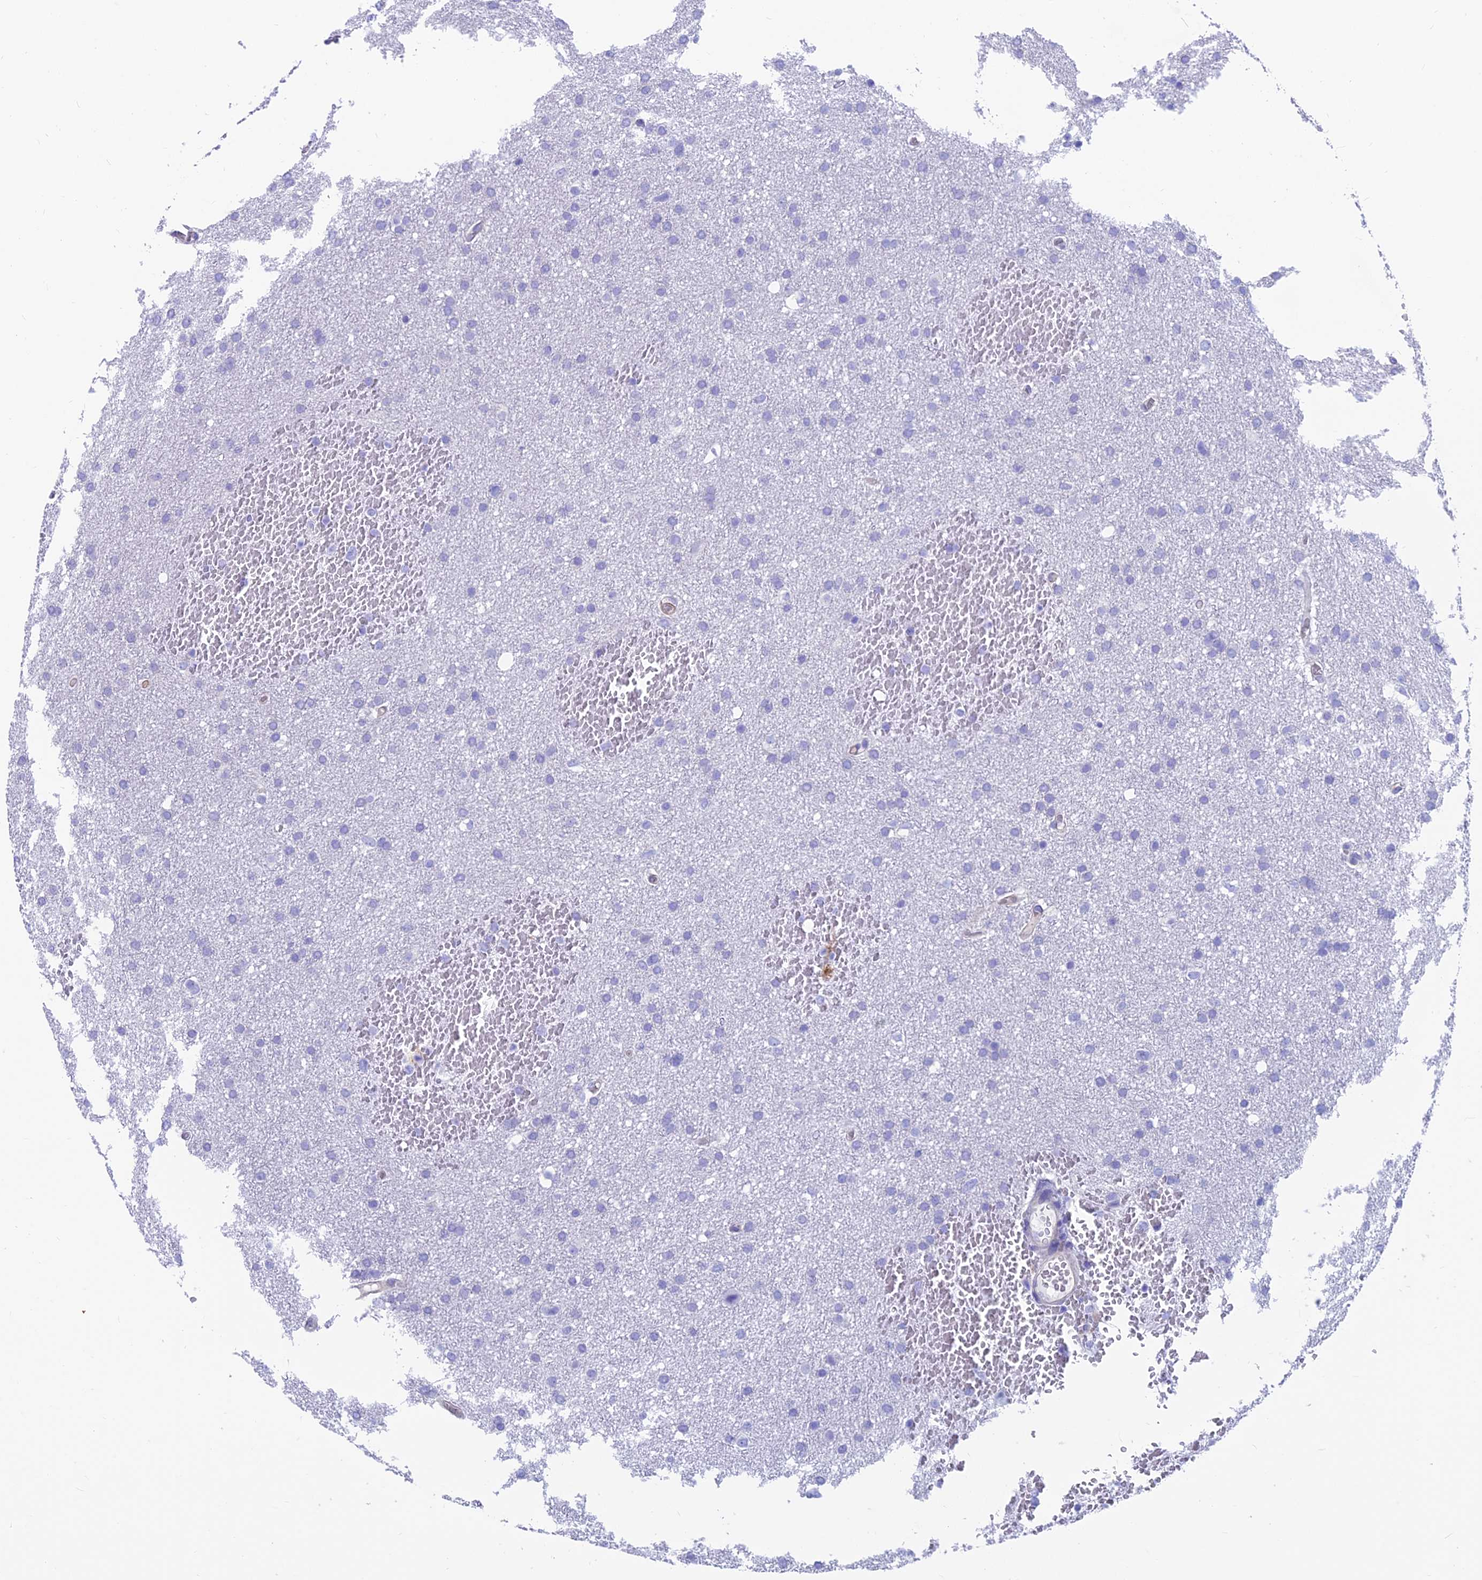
{"staining": {"intensity": "negative", "quantity": "none", "location": "none"}, "tissue": "glioma", "cell_type": "Tumor cells", "image_type": "cancer", "snomed": [{"axis": "morphology", "description": "Glioma, malignant, High grade"}, {"axis": "topography", "description": "Cerebral cortex"}], "caption": "Tumor cells are negative for protein expression in human malignant glioma (high-grade). (Immunohistochemistry (ihc), brightfield microscopy, high magnification).", "gene": "RTN4RL1", "patient": {"sex": "female", "age": 36}}